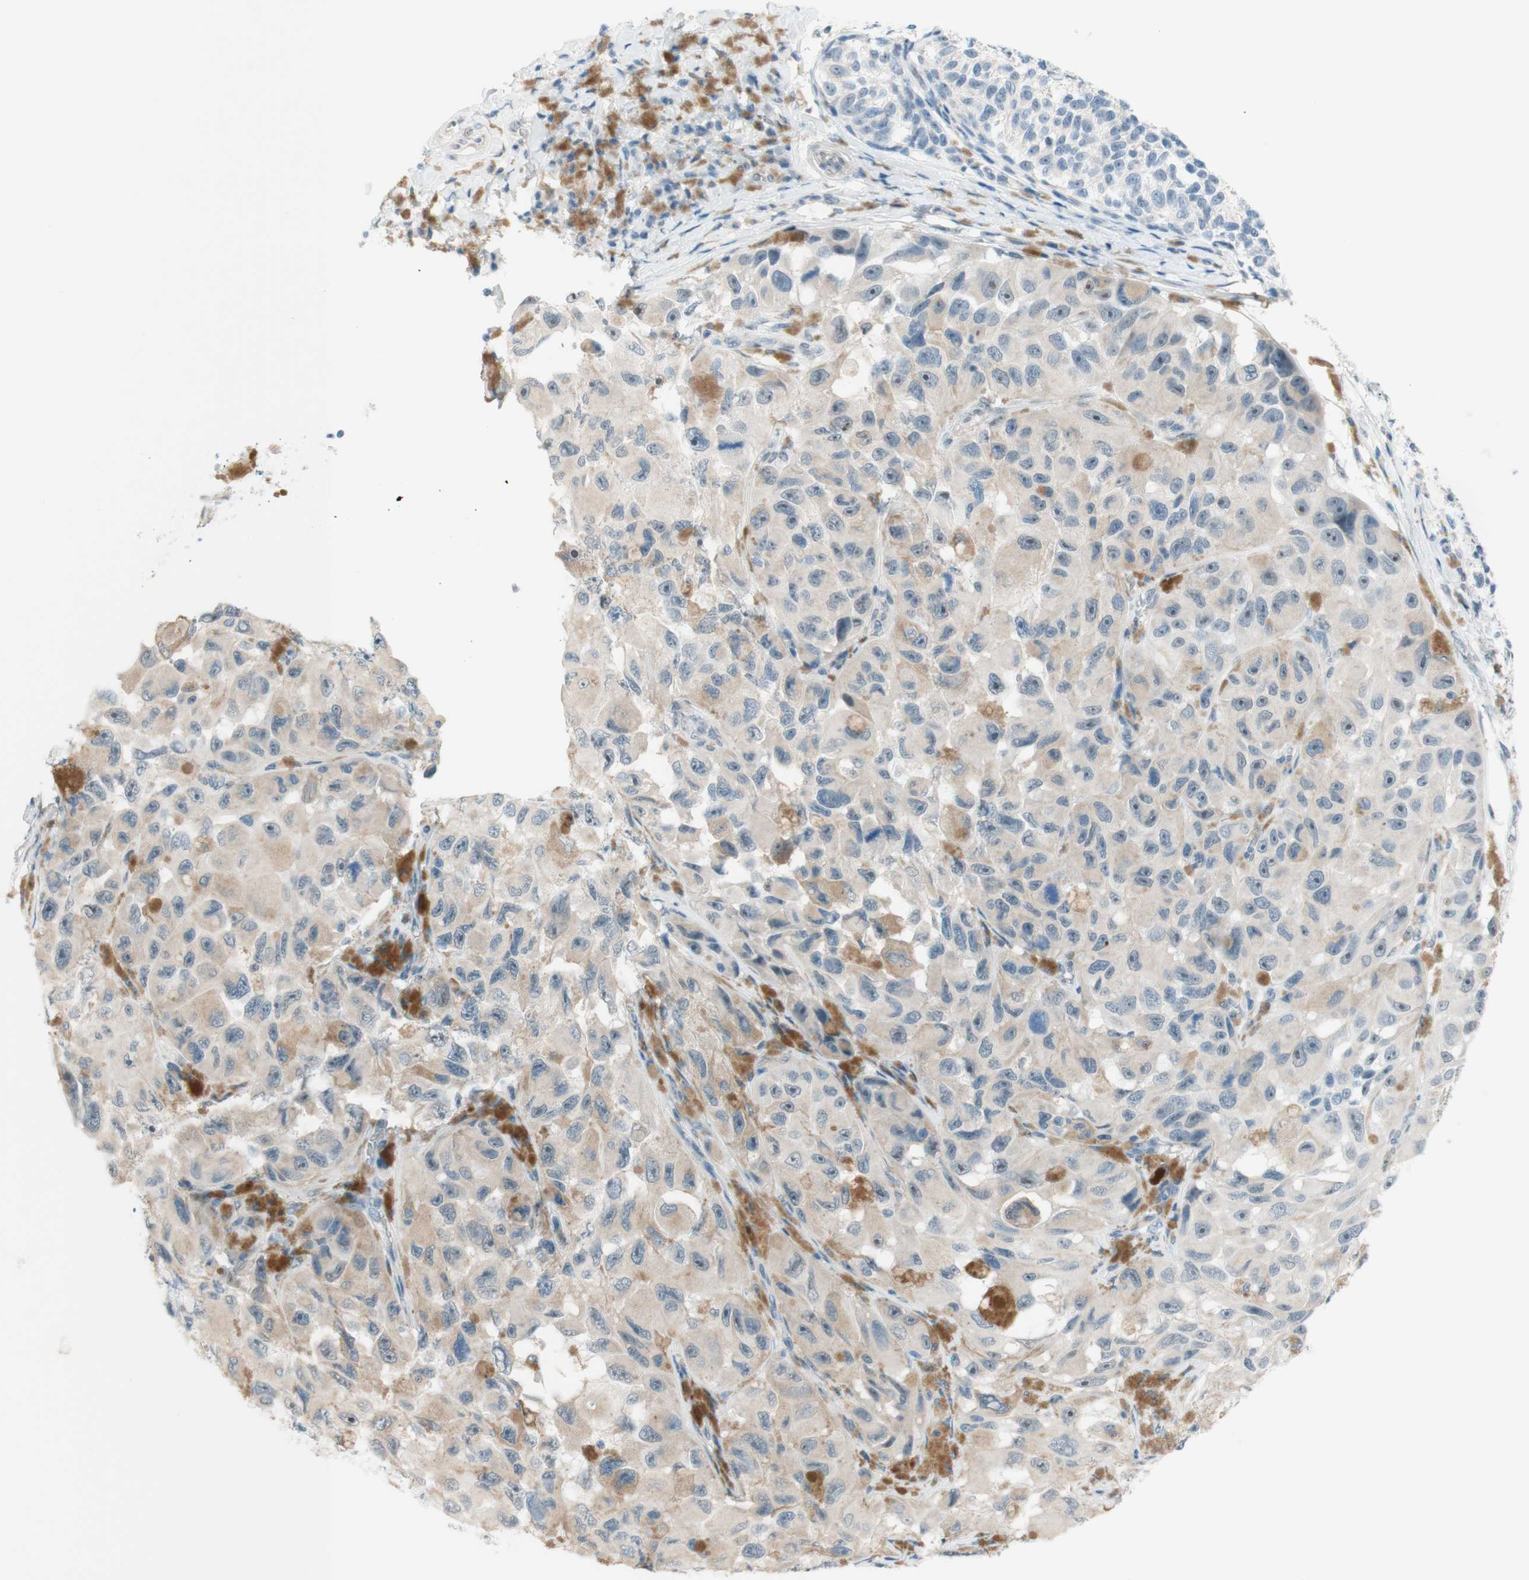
{"staining": {"intensity": "weak", "quantity": "25%-75%", "location": "cytoplasmic/membranous,nuclear"}, "tissue": "melanoma", "cell_type": "Tumor cells", "image_type": "cancer", "snomed": [{"axis": "morphology", "description": "Malignant melanoma, NOS"}, {"axis": "topography", "description": "Skin"}], "caption": "Human melanoma stained for a protein (brown) exhibits weak cytoplasmic/membranous and nuclear positive expression in about 25%-75% of tumor cells.", "gene": "JPH1", "patient": {"sex": "female", "age": 73}}